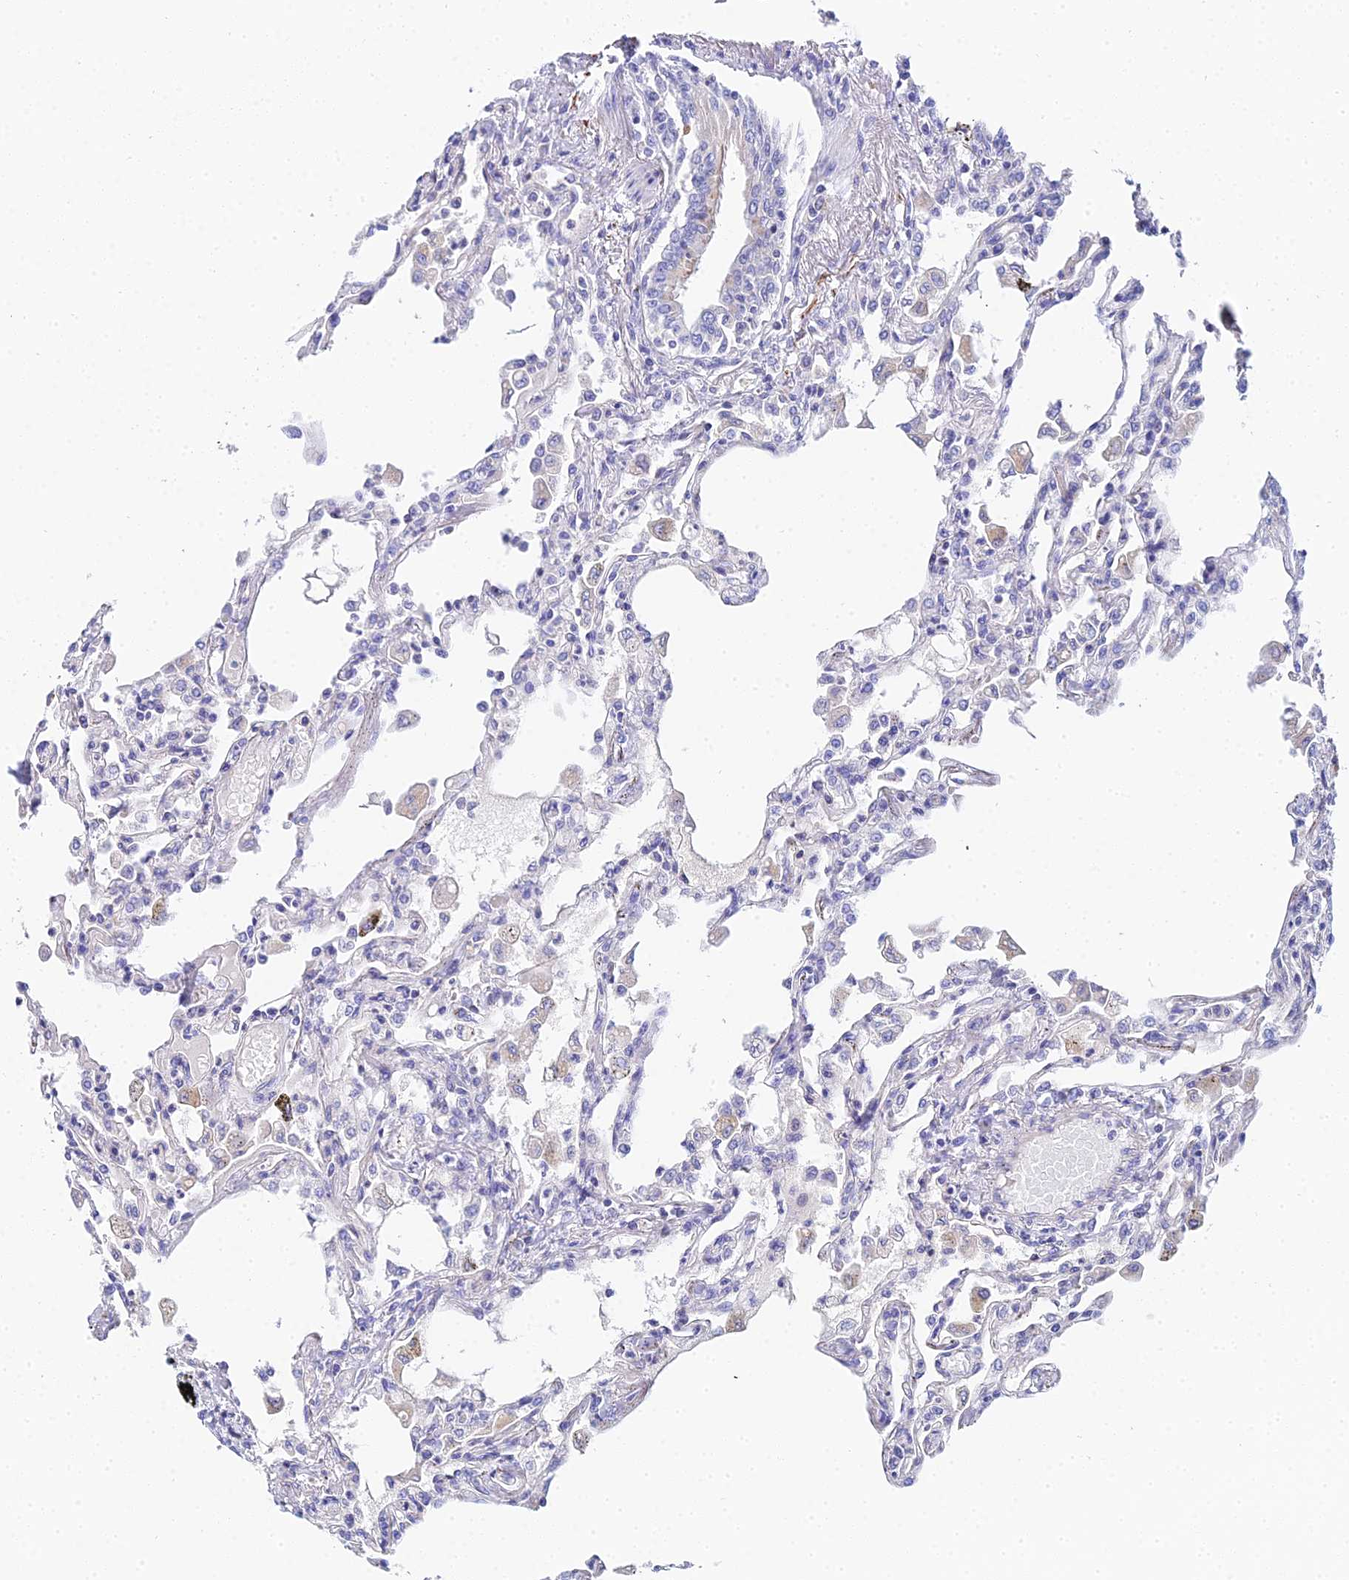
{"staining": {"intensity": "negative", "quantity": "none", "location": "none"}, "tissue": "lung", "cell_type": "Alveolar cells", "image_type": "normal", "snomed": [{"axis": "morphology", "description": "Normal tissue, NOS"}, {"axis": "topography", "description": "Bronchus"}, {"axis": "topography", "description": "Lung"}], "caption": "DAB (3,3'-diaminobenzidine) immunohistochemical staining of unremarkable lung displays no significant positivity in alveolar cells. (DAB immunohistochemistry, high magnification).", "gene": "APOBEC3H", "patient": {"sex": "female", "age": 49}}